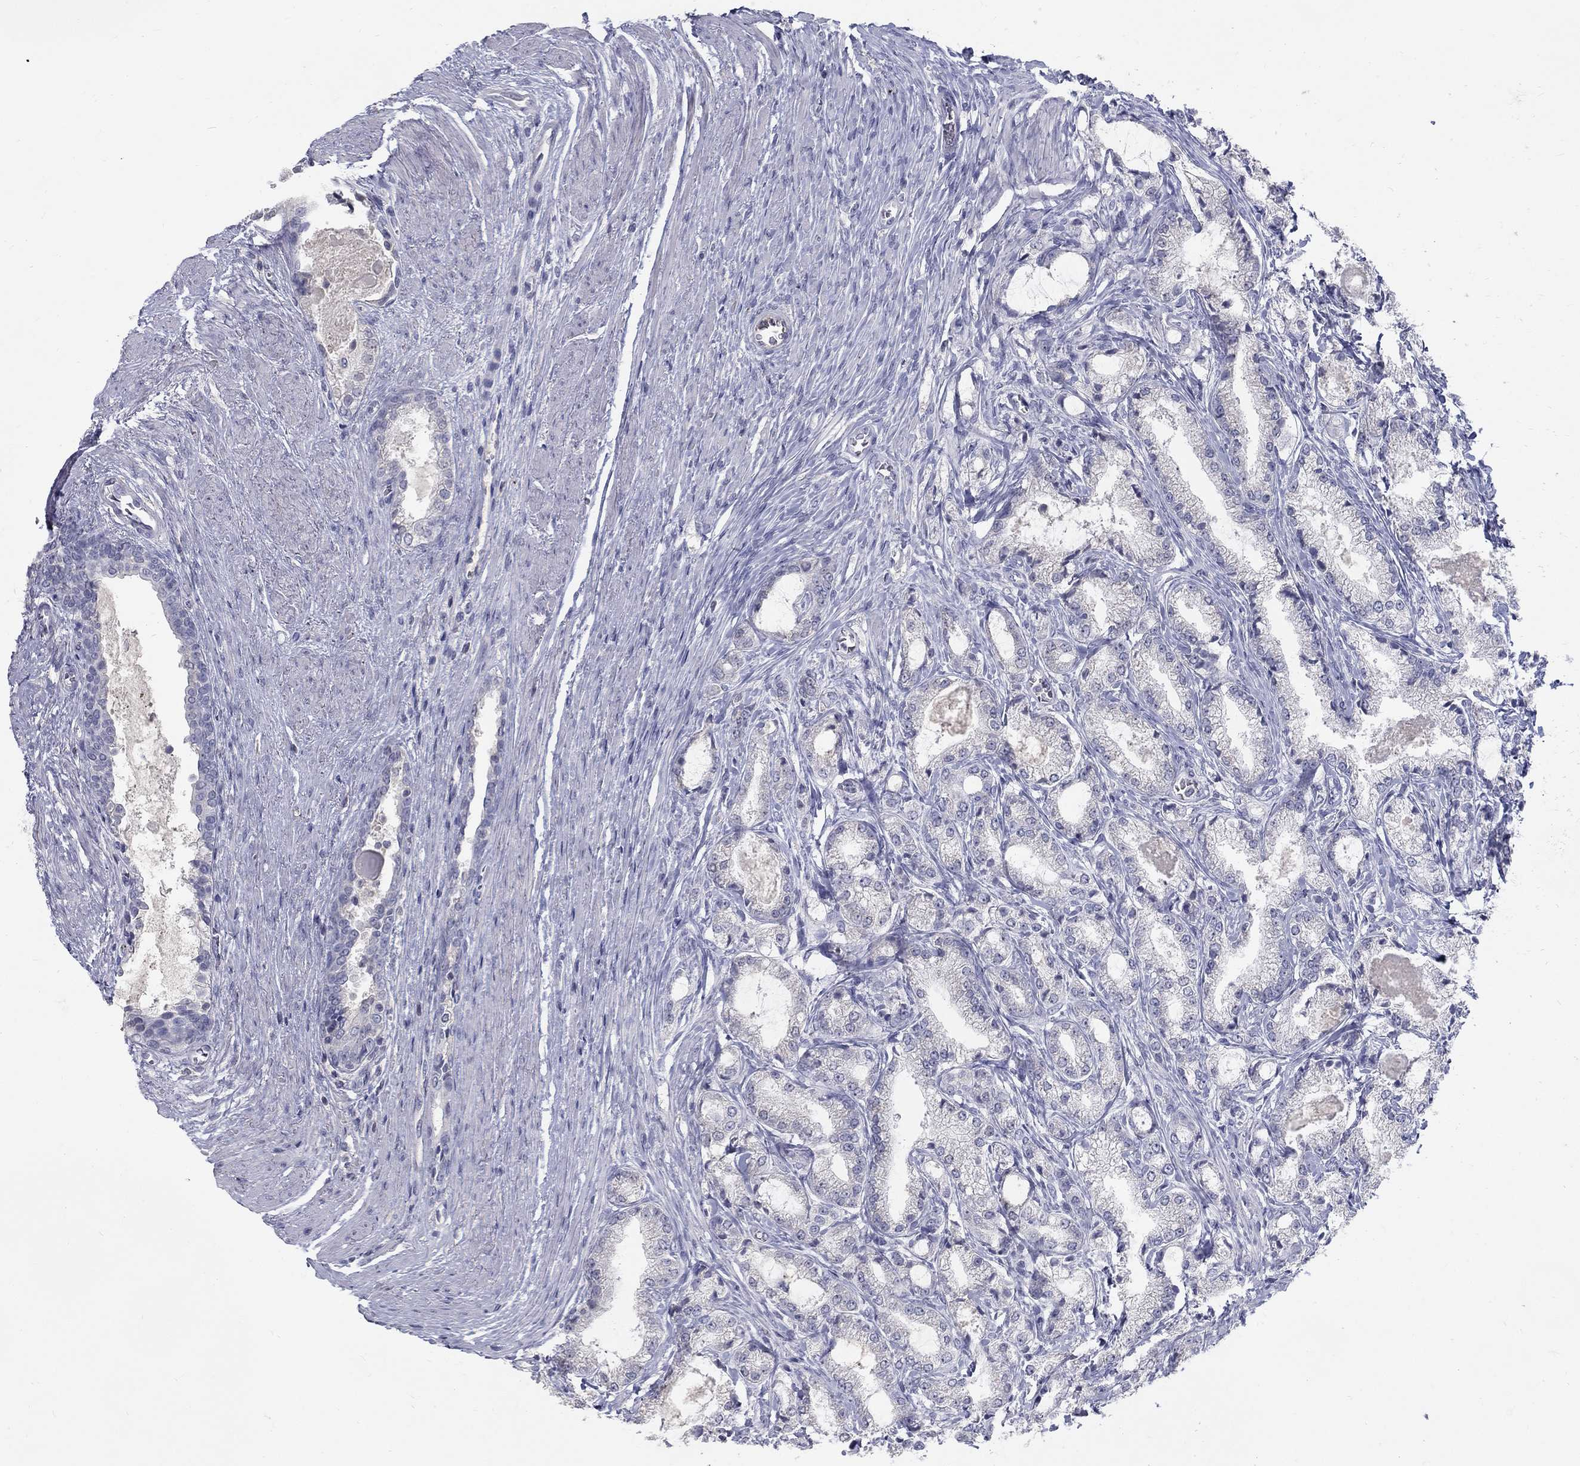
{"staining": {"intensity": "negative", "quantity": "none", "location": "none"}, "tissue": "prostate cancer", "cell_type": "Tumor cells", "image_type": "cancer", "snomed": [{"axis": "morphology", "description": "Adenocarcinoma, NOS"}, {"axis": "topography", "description": "Prostate and seminal vesicle, NOS"}, {"axis": "topography", "description": "Prostate"}], "caption": "A micrograph of prostate cancer (adenocarcinoma) stained for a protein exhibits no brown staining in tumor cells. (DAB (3,3'-diaminobenzidine) immunohistochemistry (IHC), high magnification).", "gene": "PTH1R", "patient": {"sex": "male", "age": 62}}